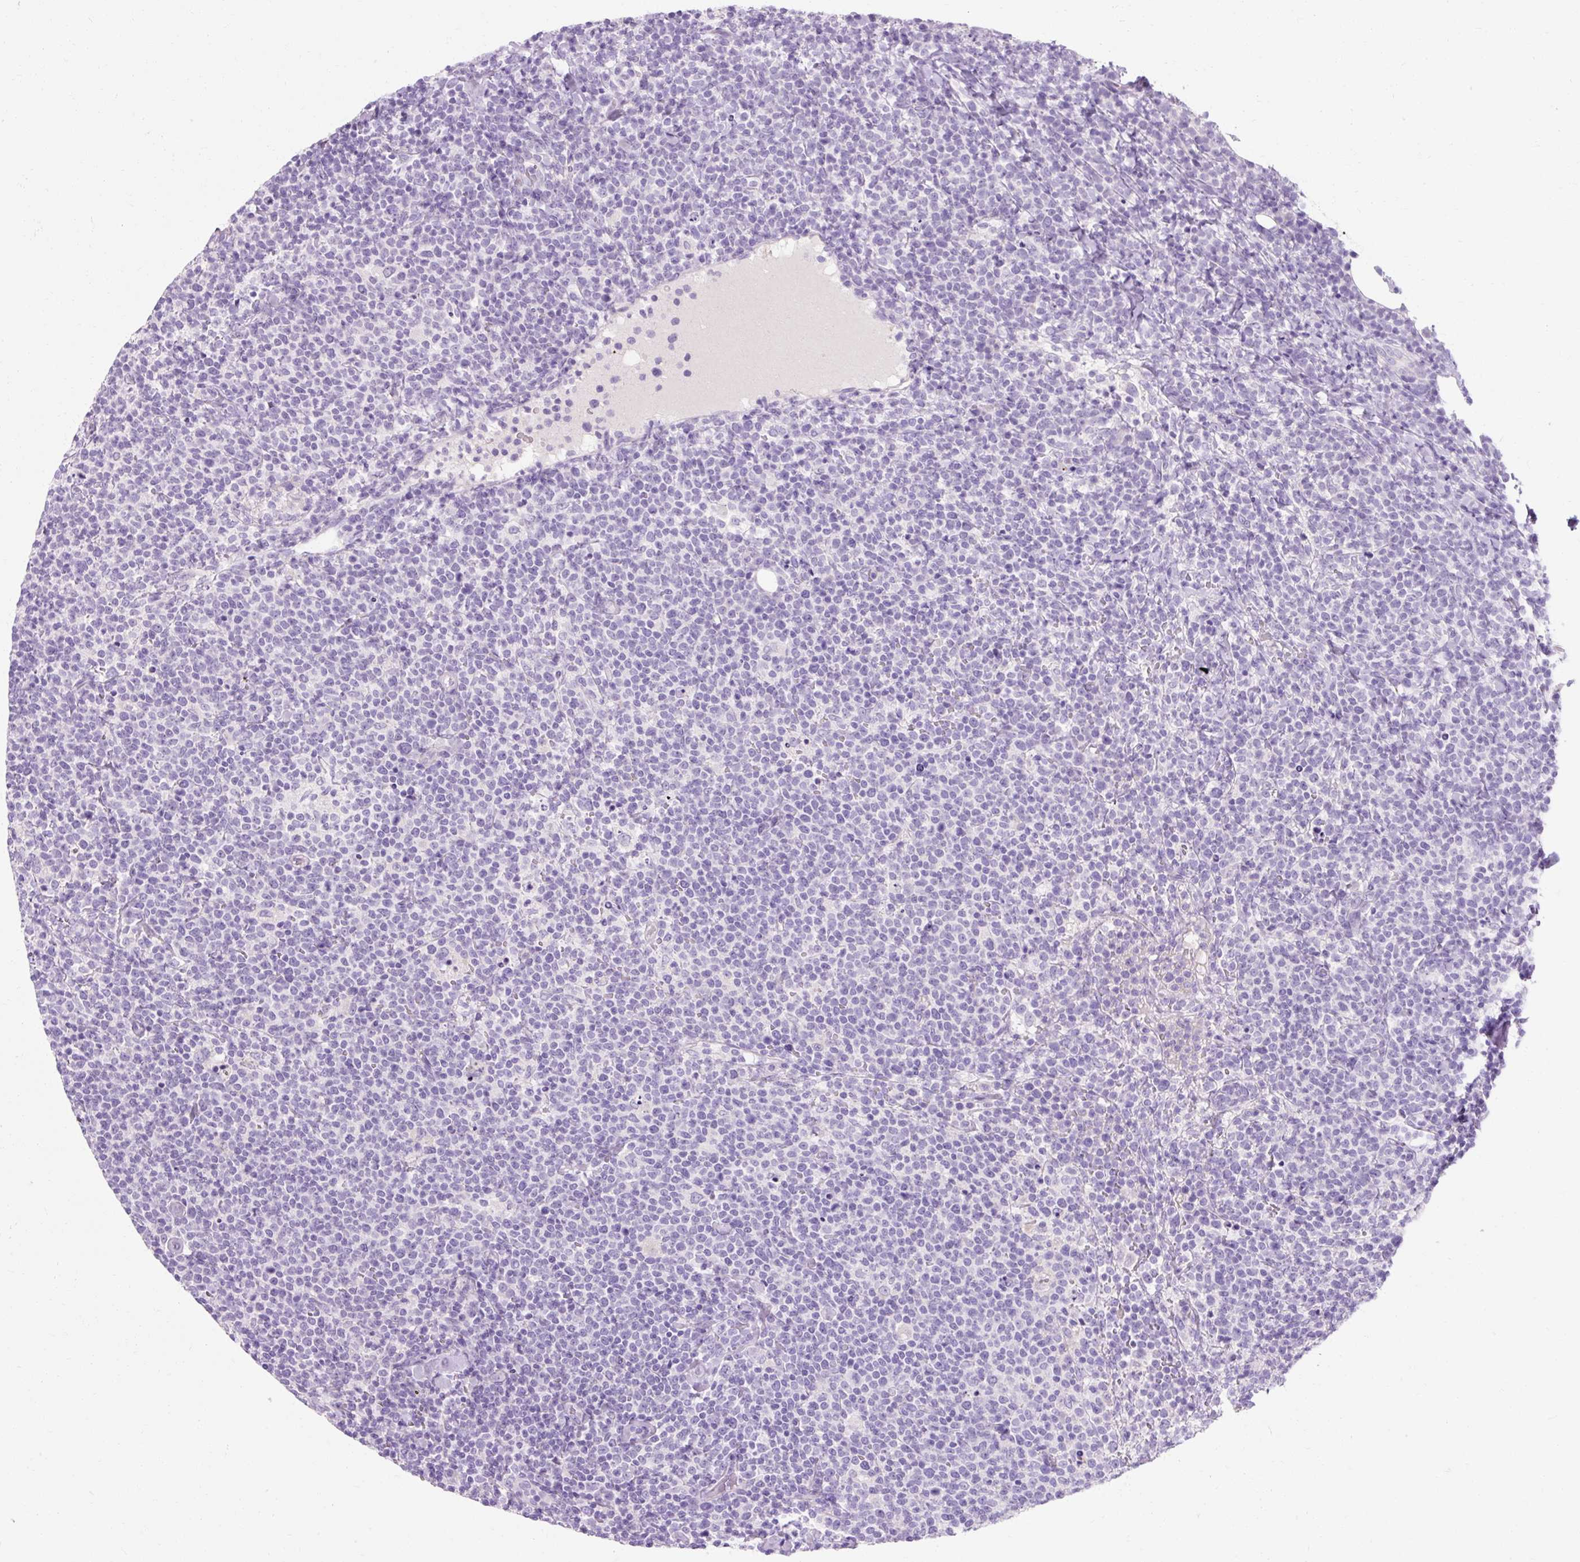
{"staining": {"intensity": "negative", "quantity": "none", "location": "none"}, "tissue": "lymphoma", "cell_type": "Tumor cells", "image_type": "cancer", "snomed": [{"axis": "morphology", "description": "Malignant lymphoma, non-Hodgkin's type, High grade"}, {"axis": "topography", "description": "Lymph node"}], "caption": "A photomicrograph of human malignant lymphoma, non-Hodgkin's type (high-grade) is negative for staining in tumor cells.", "gene": "CLDN25", "patient": {"sex": "male", "age": 61}}